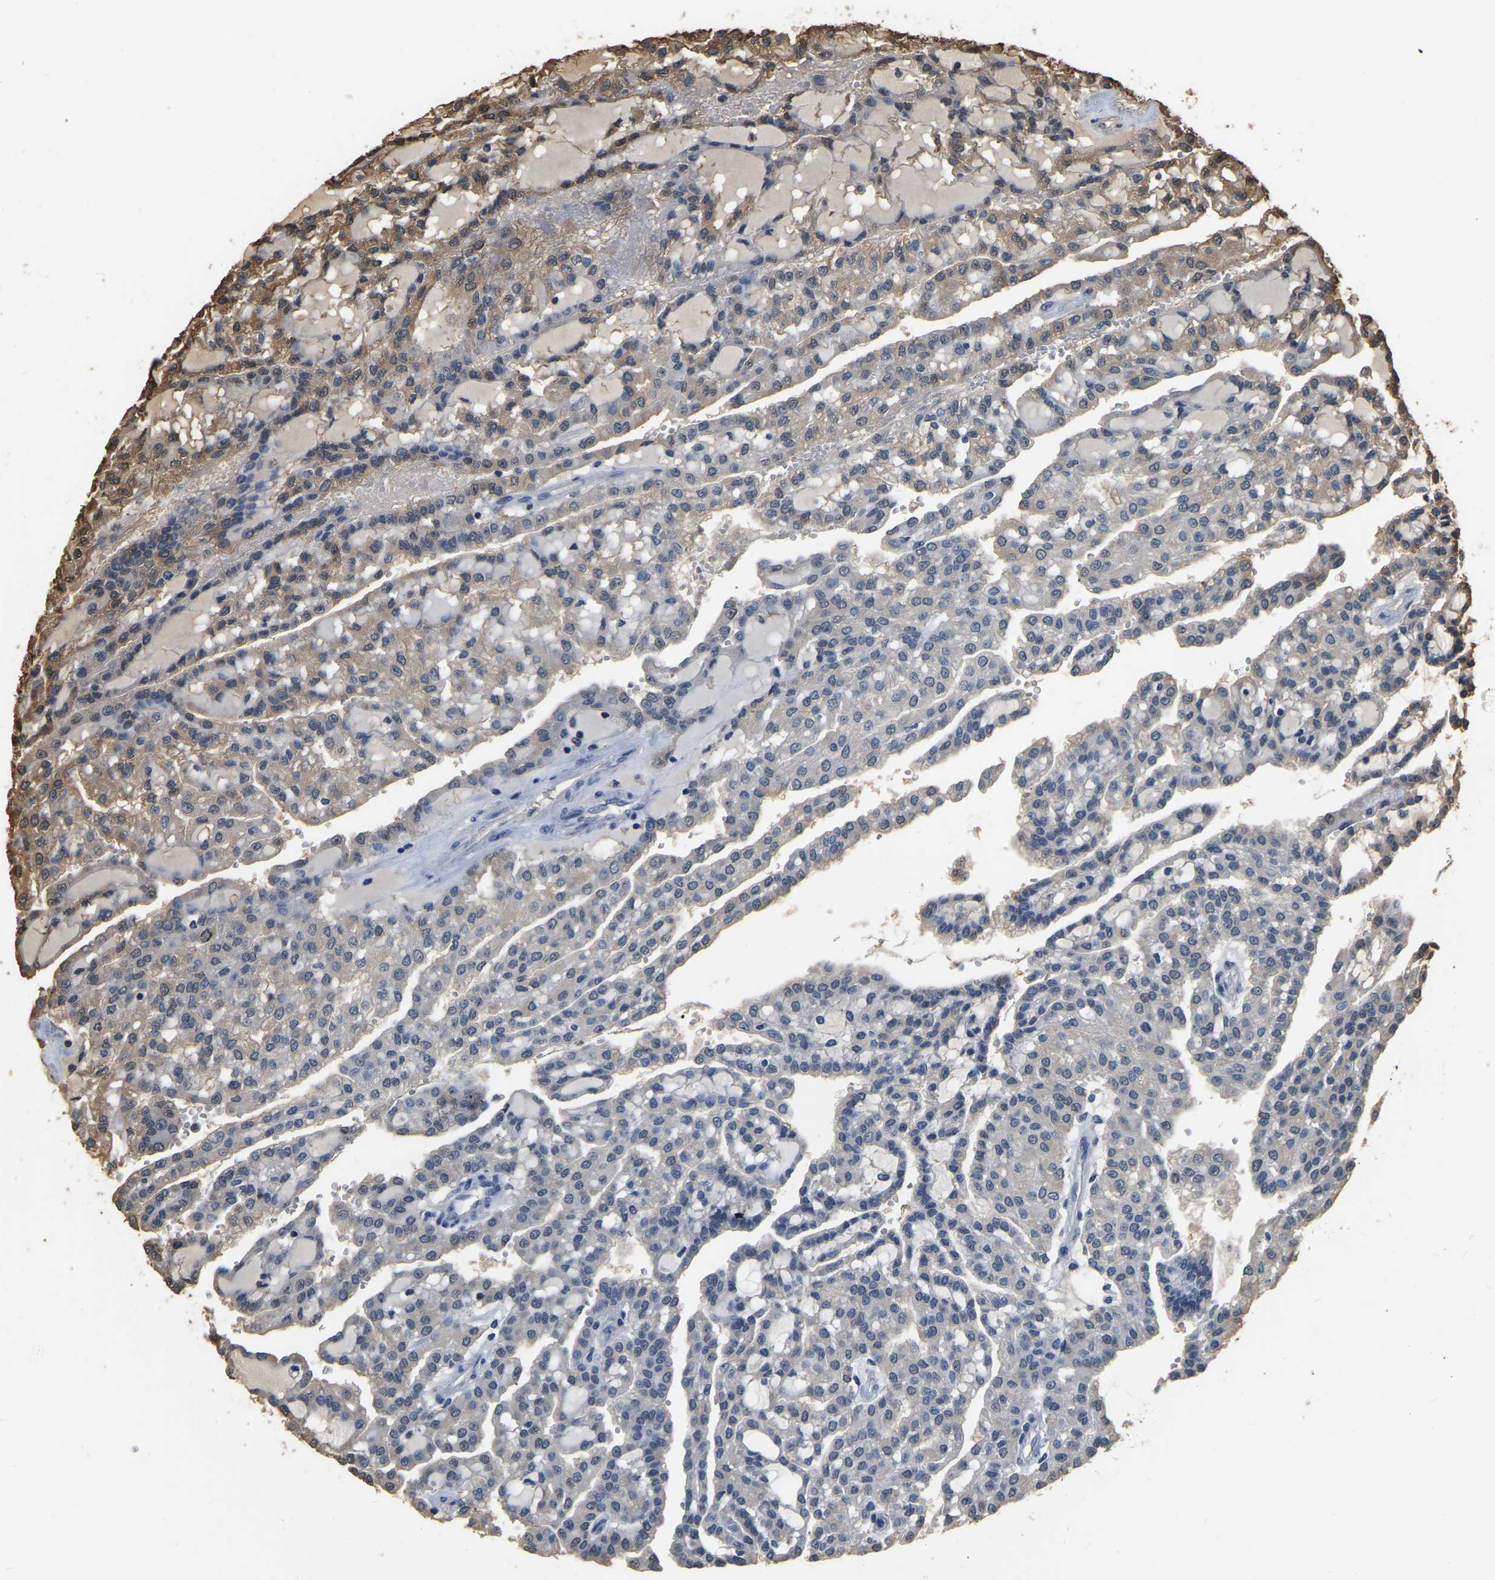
{"staining": {"intensity": "negative", "quantity": "none", "location": "none"}, "tissue": "renal cancer", "cell_type": "Tumor cells", "image_type": "cancer", "snomed": [{"axis": "morphology", "description": "Adenocarcinoma, NOS"}, {"axis": "topography", "description": "Kidney"}], "caption": "Renal cancer (adenocarcinoma) was stained to show a protein in brown. There is no significant positivity in tumor cells.", "gene": "LDHB", "patient": {"sex": "male", "age": 63}}